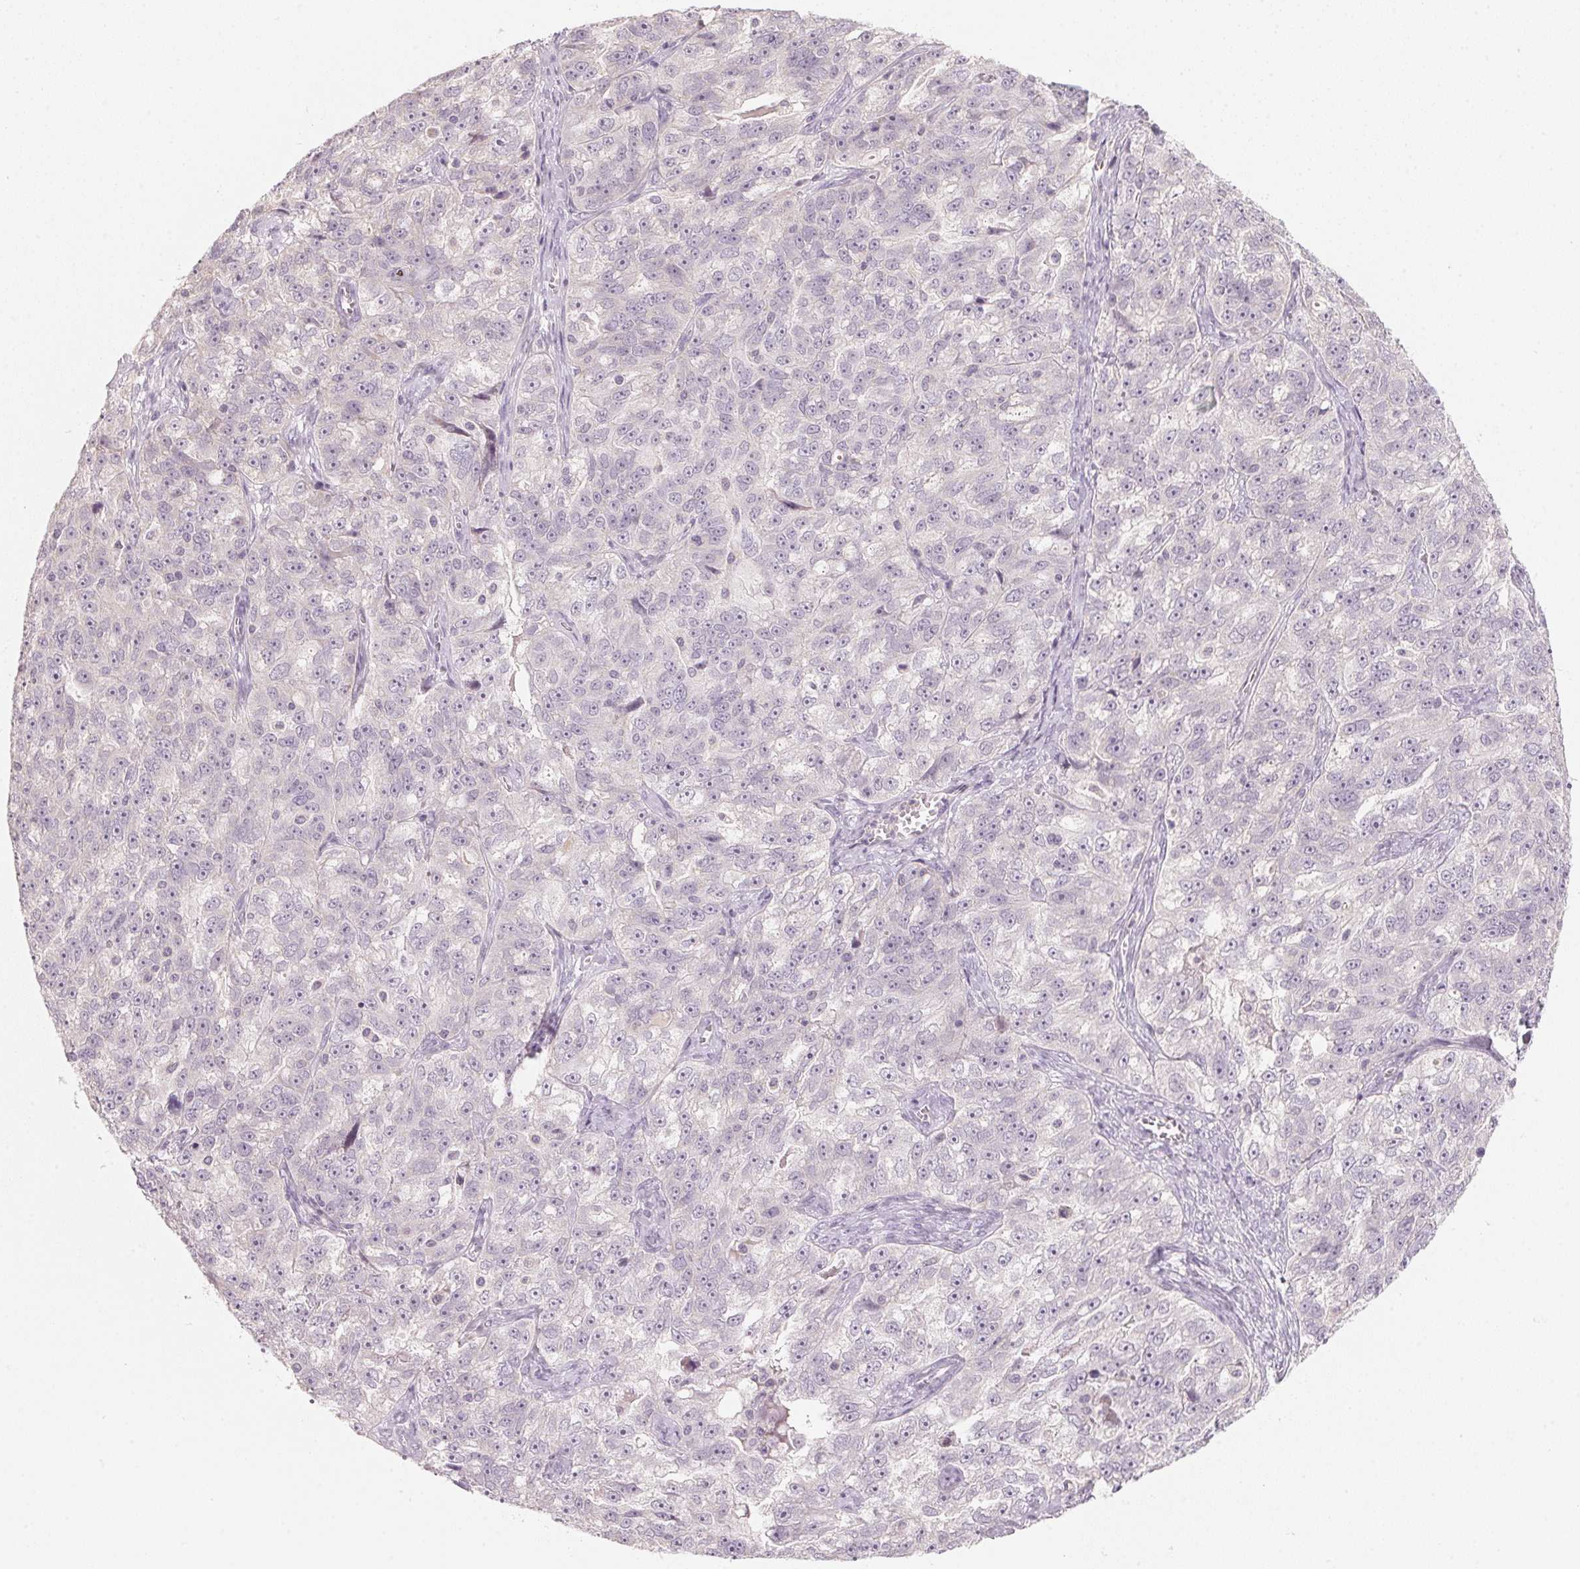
{"staining": {"intensity": "negative", "quantity": "none", "location": "none"}, "tissue": "ovarian cancer", "cell_type": "Tumor cells", "image_type": "cancer", "snomed": [{"axis": "morphology", "description": "Cystadenocarcinoma, serous, NOS"}, {"axis": "topography", "description": "Ovary"}], "caption": "This is an IHC histopathology image of ovarian cancer. There is no expression in tumor cells.", "gene": "ANKRD31", "patient": {"sex": "female", "age": 51}}